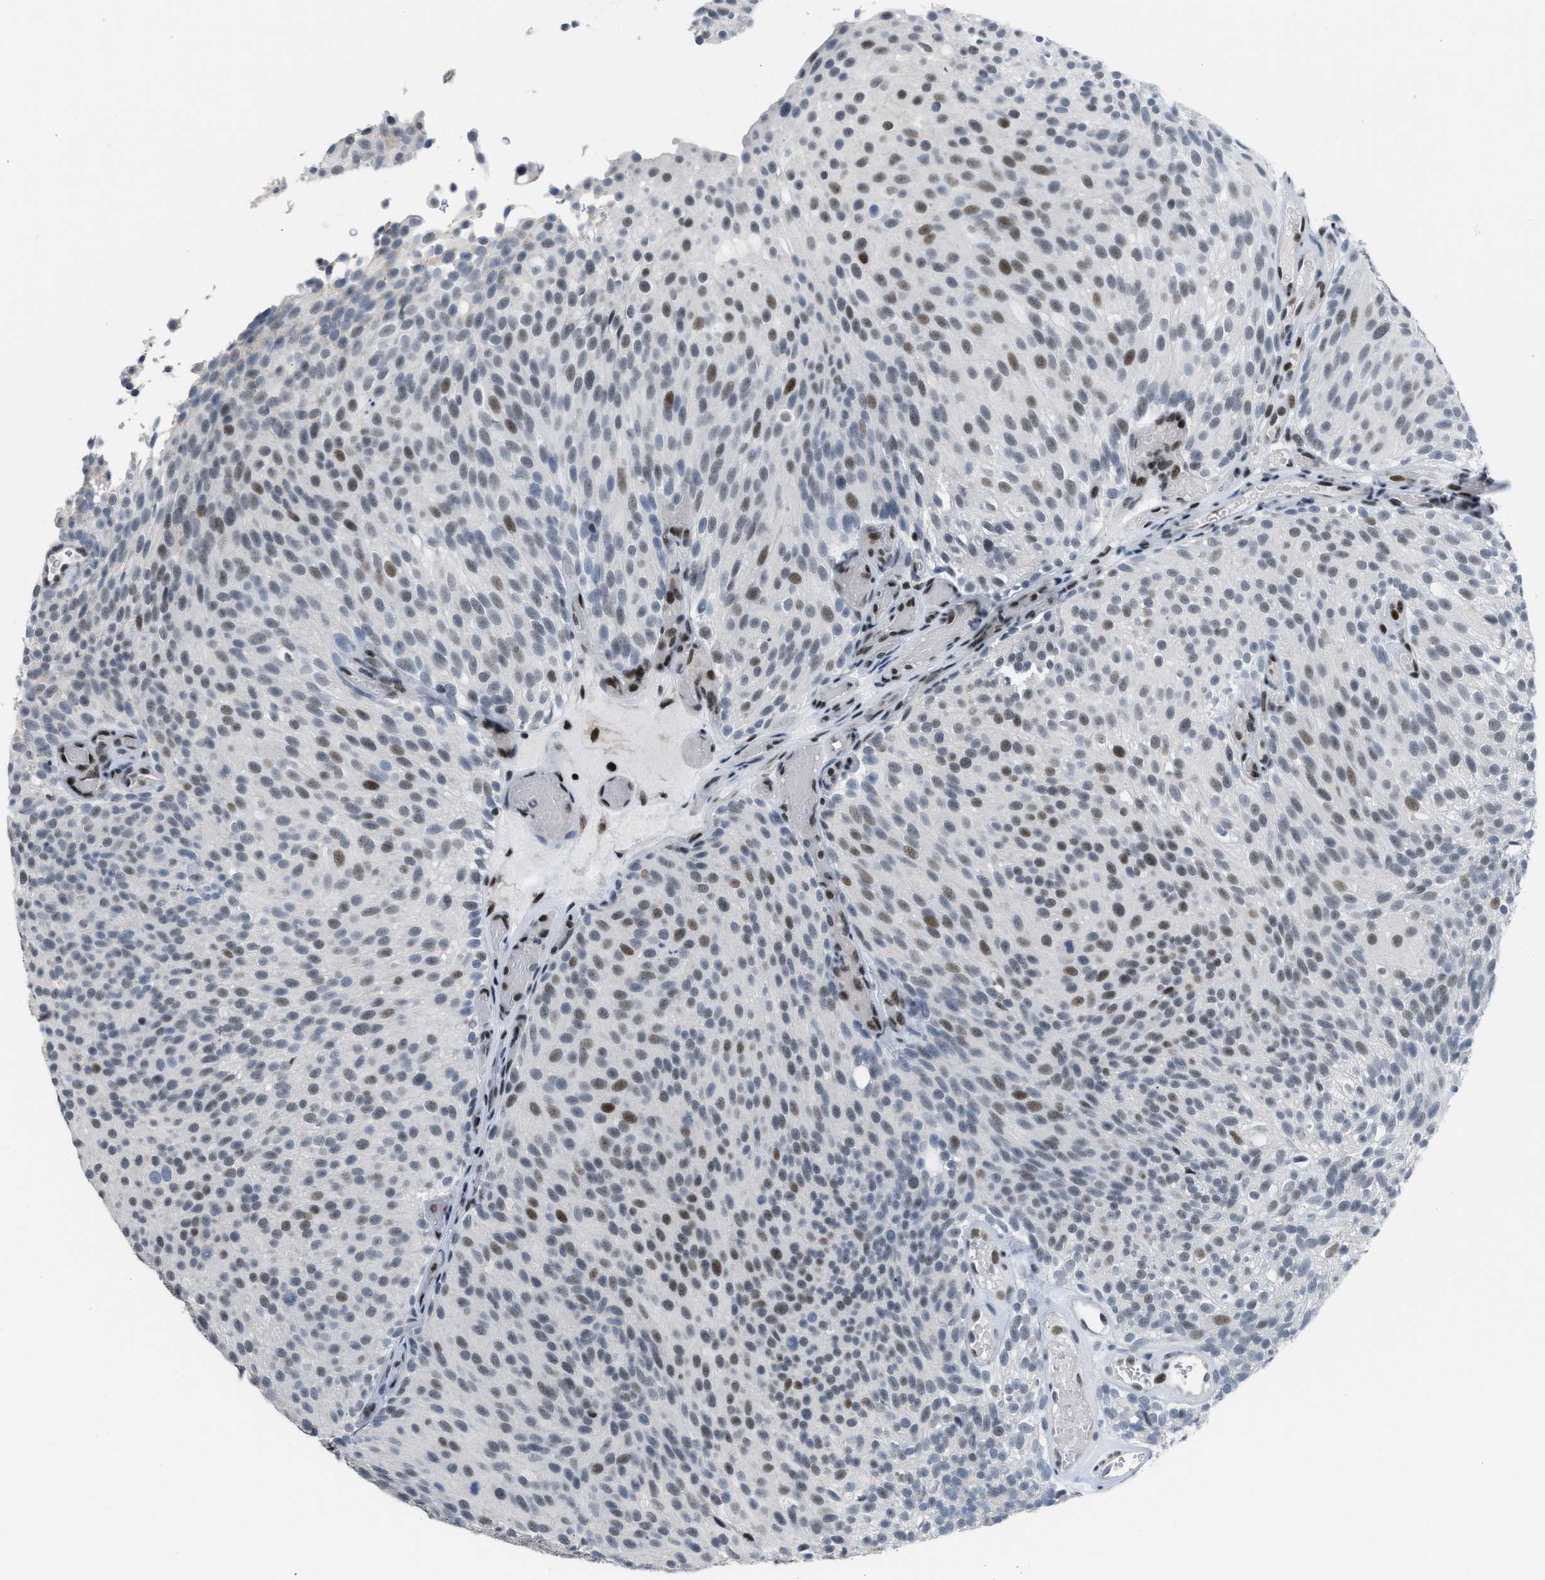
{"staining": {"intensity": "moderate", "quantity": "25%-75%", "location": "nuclear"}, "tissue": "urothelial cancer", "cell_type": "Tumor cells", "image_type": "cancer", "snomed": [{"axis": "morphology", "description": "Urothelial carcinoma, Low grade"}, {"axis": "topography", "description": "Urinary bladder"}], "caption": "Immunohistochemical staining of low-grade urothelial carcinoma displays moderate nuclear protein positivity in approximately 25%-75% of tumor cells. (brown staining indicates protein expression, while blue staining denotes nuclei).", "gene": "TERF2IP", "patient": {"sex": "male", "age": 78}}